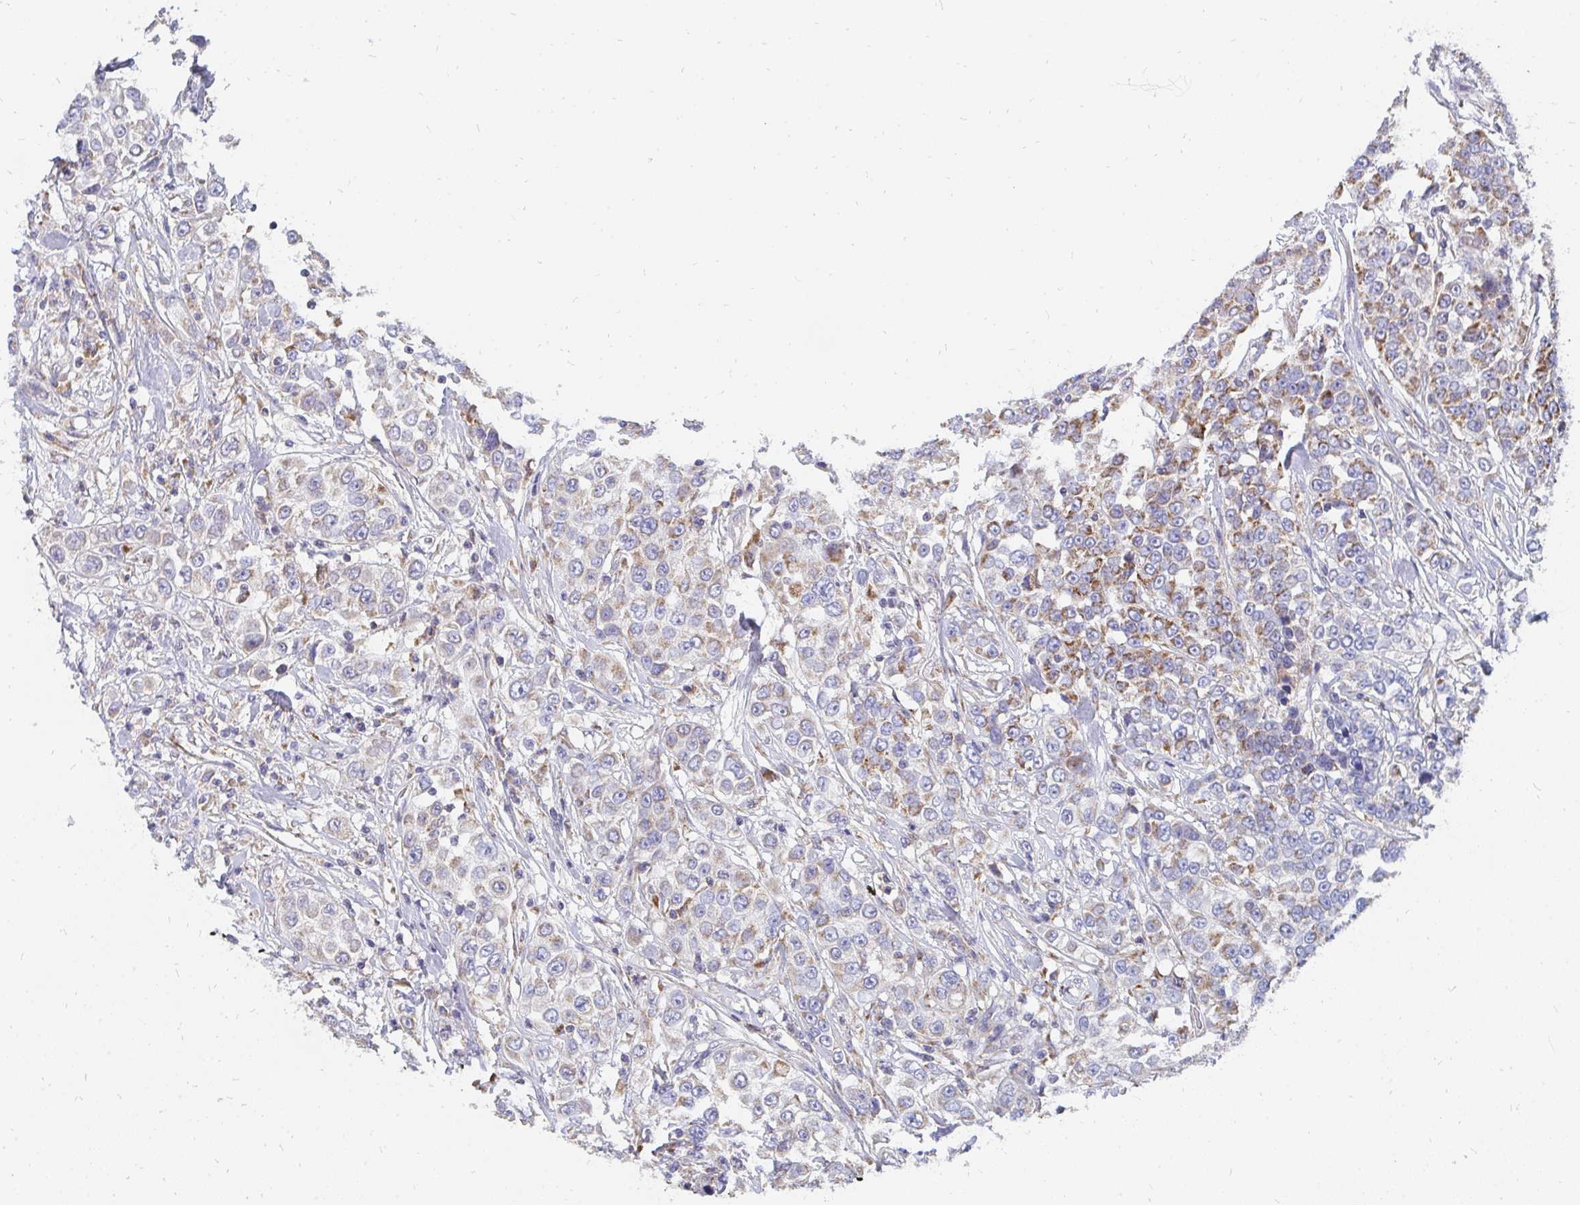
{"staining": {"intensity": "moderate", "quantity": "25%-75%", "location": "cytoplasmic/membranous"}, "tissue": "urothelial cancer", "cell_type": "Tumor cells", "image_type": "cancer", "snomed": [{"axis": "morphology", "description": "Urothelial carcinoma, High grade"}, {"axis": "topography", "description": "Urinary bladder"}], "caption": "IHC (DAB) staining of urothelial cancer reveals moderate cytoplasmic/membranous protein expression in about 25%-75% of tumor cells. (DAB (3,3'-diaminobenzidine) = brown stain, brightfield microscopy at high magnification).", "gene": "PC", "patient": {"sex": "female", "age": 80}}